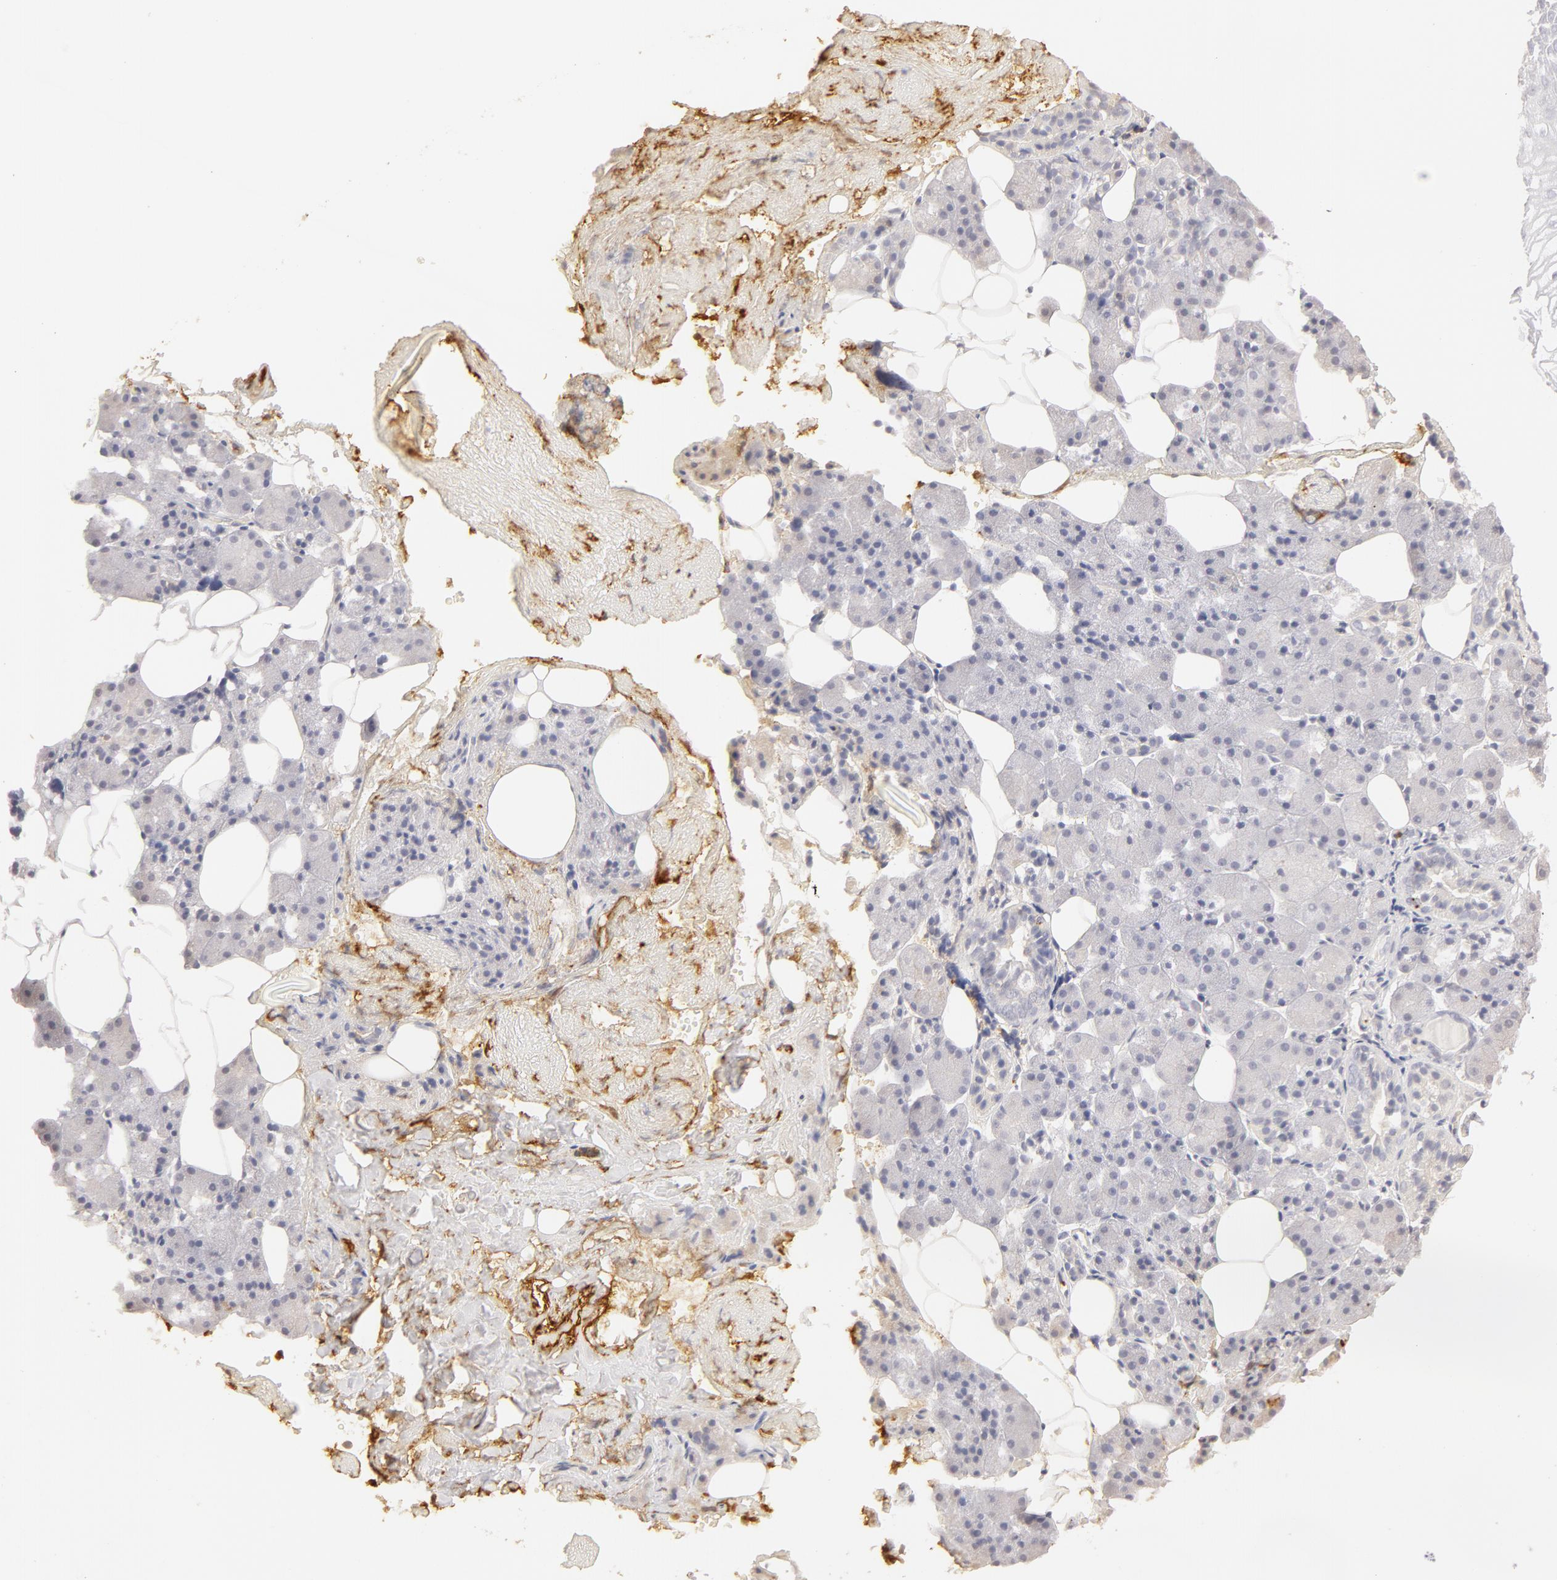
{"staining": {"intensity": "weak", "quantity": "<25%", "location": "cytoplasmic/membranous"}, "tissue": "salivary gland", "cell_type": "Glandular cells", "image_type": "normal", "snomed": [{"axis": "morphology", "description": "Normal tissue, NOS"}, {"axis": "topography", "description": "Salivary gland"}], "caption": "Human salivary gland stained for a protein using immunohistochemistry demonstrates no staining in glandular cells.", "gene": "C1R", "patient": {"sex": "female", "age": 55}}